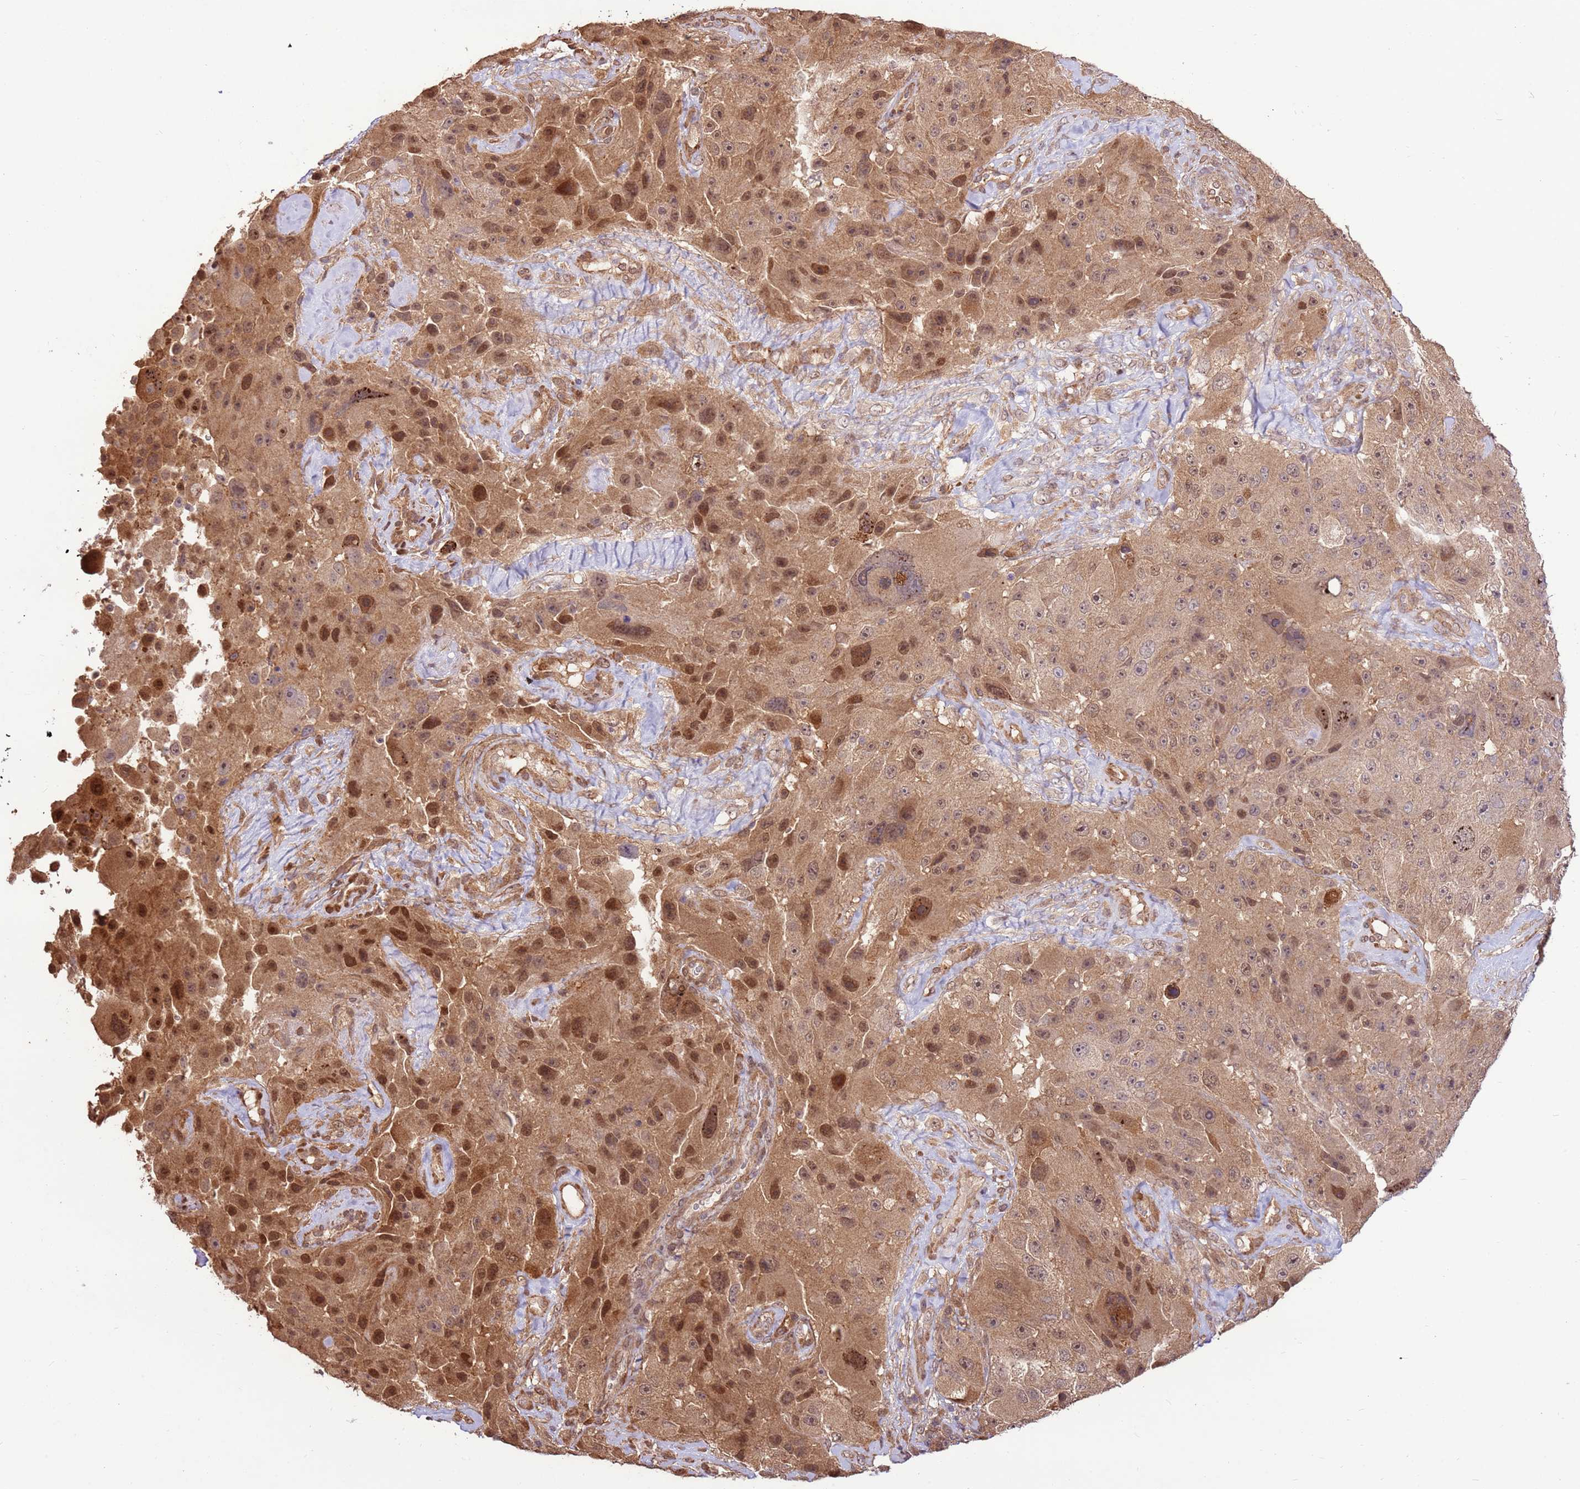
{"staining": {"intensity": "moderate", "quantity": ">75%", "location": "cytoplasmic/membranous,nuclear"}, "tissue": "melanoma", "cell_type": "Tumor cells", "image_type": "cancer", "snomed": [{"axis": "morphology", "description": "Malignant melanoma, Metastatic site"}, {"axis": "topography", "description": "Lymph node"}], "caption": "The immunohistochemical stain shows moderate cytoplasmic/membranous and nuclear positivity in tumor cells of malignant melanoma (metastatic site) tissue. Nuclei are stained in blue.", "gene": "CCDC112", "patient": {"sex": "male", "age": 62}}